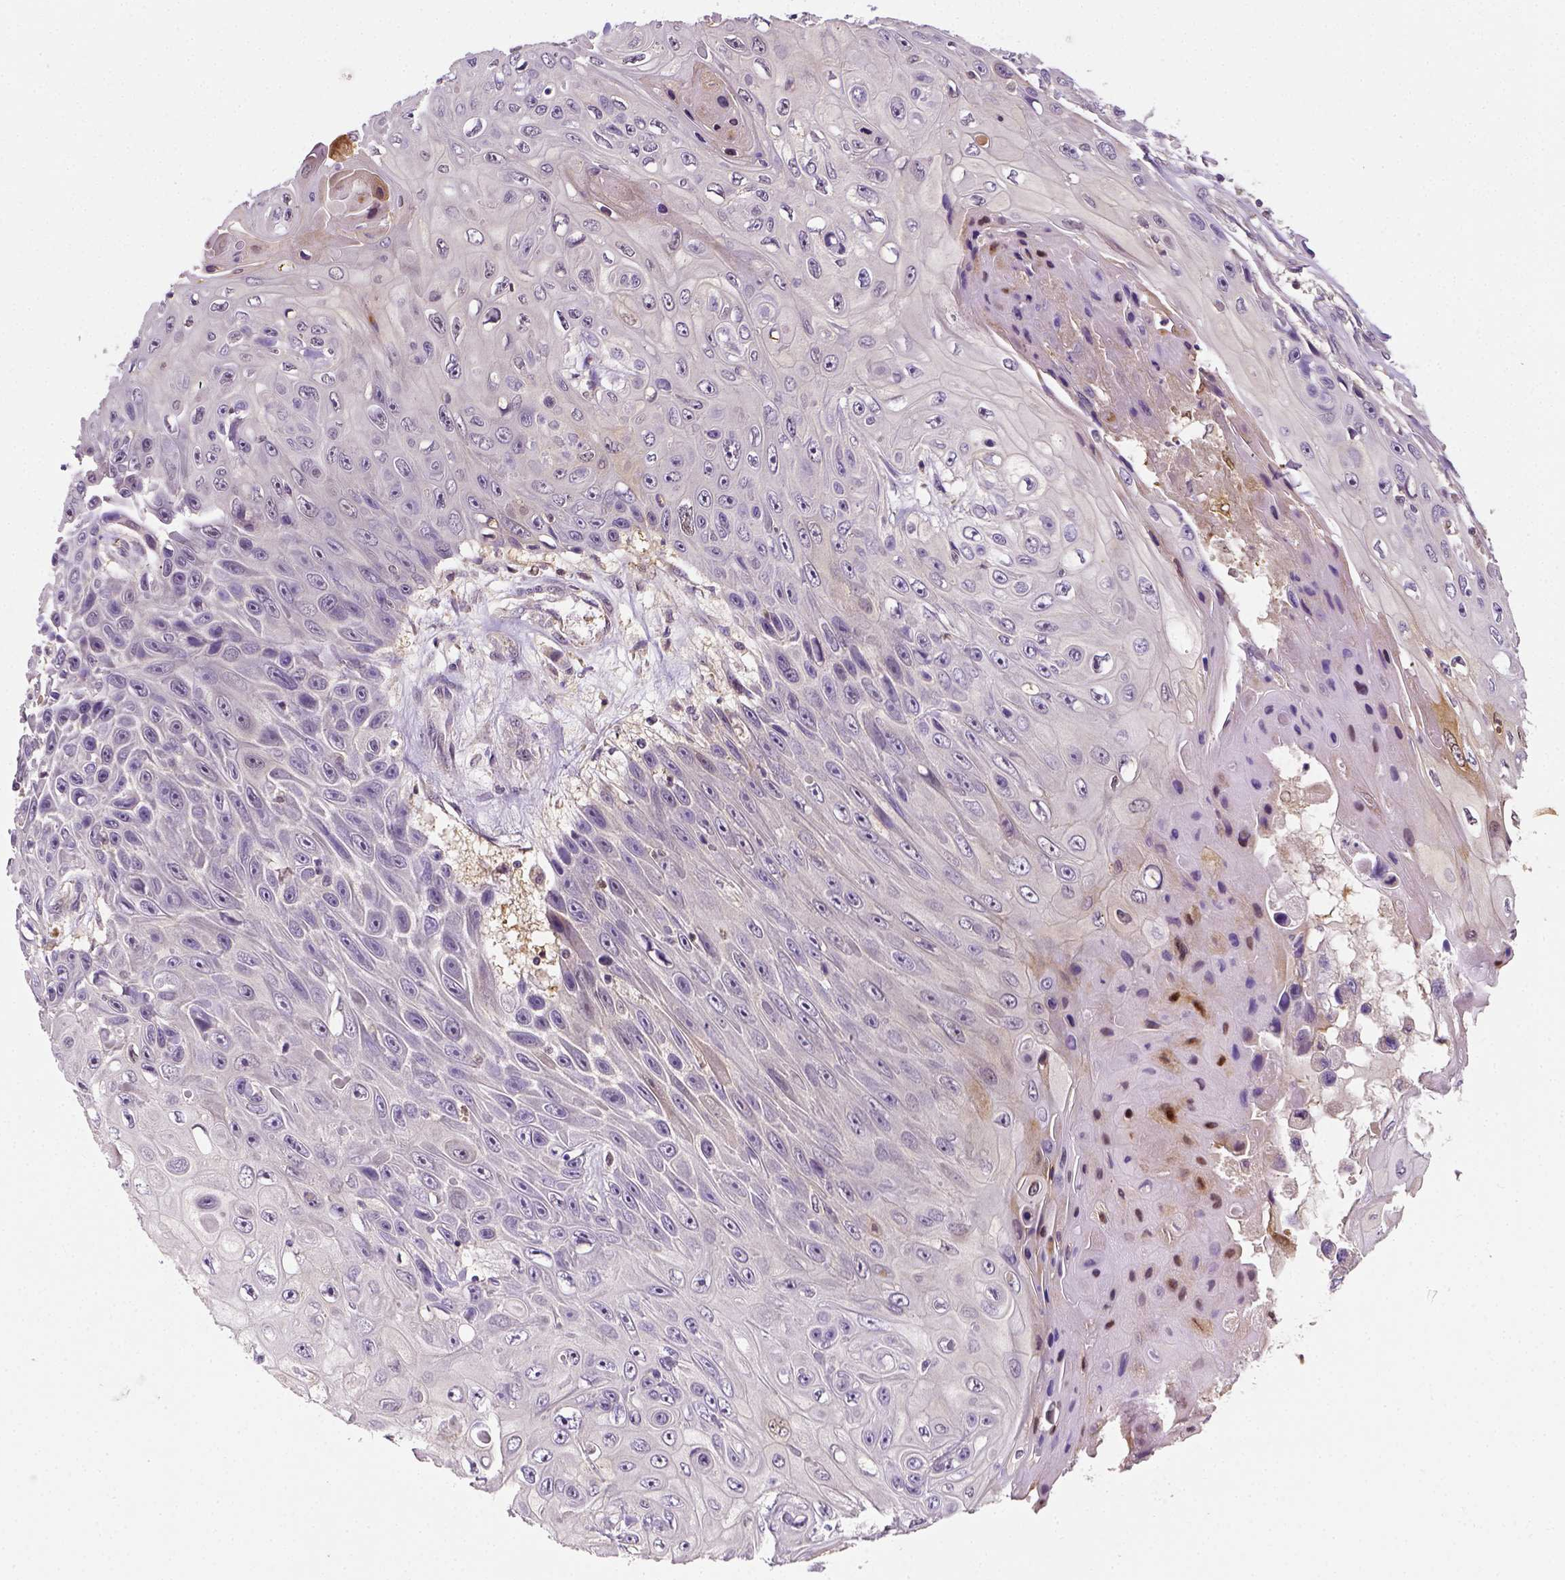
{"staining": {"intensity": "negative", "quantity": "none", "location": "none"}, "tissue": "skin cancer", "cell_type": "Tumor cells", "image_type": "cancer", "snomed": [{"axis": "morphology", "description": "Squamous cell carcinoma, NOS"}, {"axis": "topography", "description": "Skin"}], "caption": "High magnification brightfield microscopy of squamous cell carcinoma (skin) stained with DAB (brown) and counterstained with hematoxylin (blue): tumor cells show no significant positivity.", "gene": "MATK", "patient": {"sex": "male", "age": 82}}